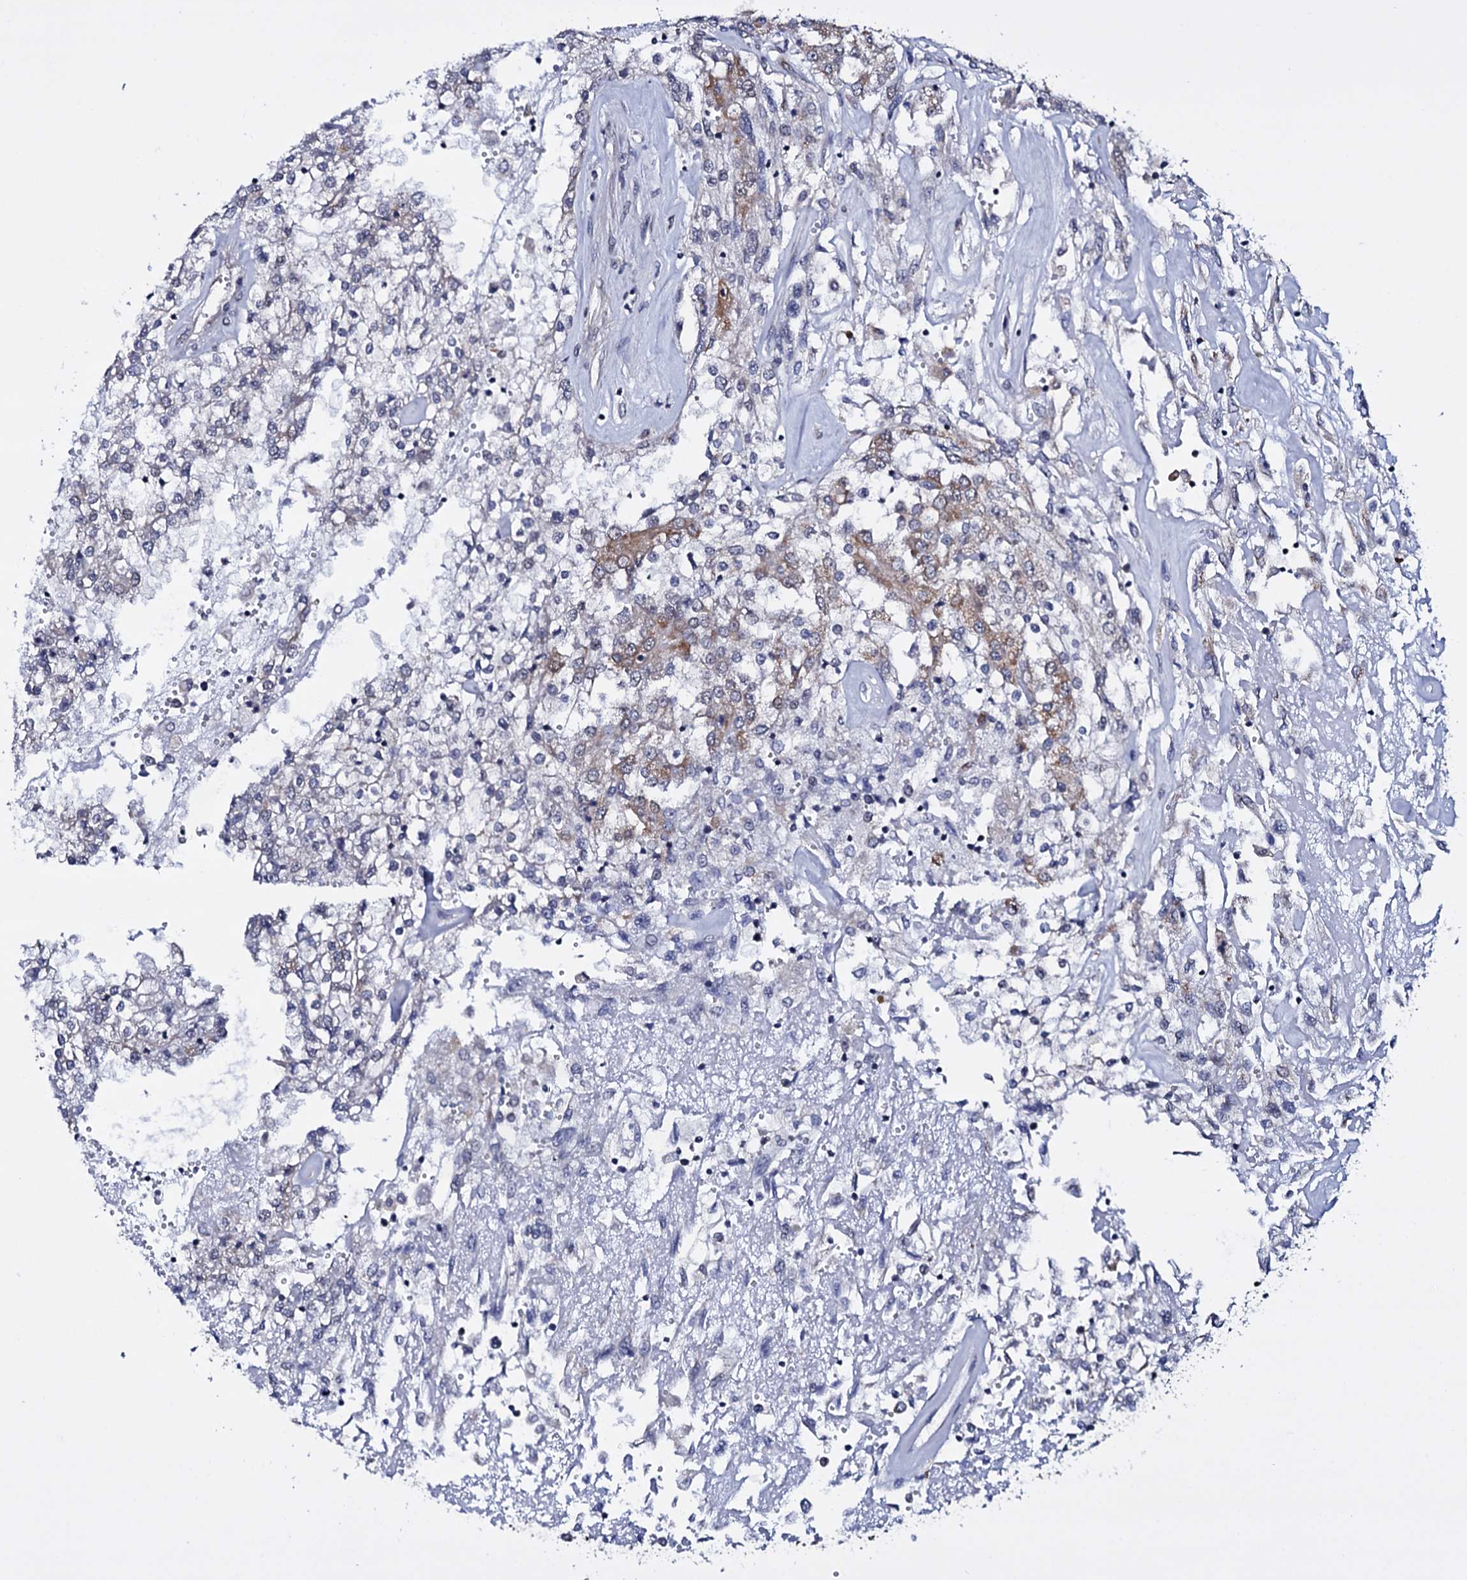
{"staining": {"intensity": "moderate", "quantity": "<25%", "location": "cytoplasmic/membranous"}, "tissue": "renal cancer", "cell_type": "Tumor cells", "image_type": "cancer", "snomed": [{"axis": "morphology", "description": "Adenocarcinoma, NOS"}, {"axis": "topography", "description": "Kidney"}], "caption": "Renal cancer tissue demonstrates moderate cytoplasmic/membranous expression in about <25% of tumor cells, visualized by immunohistochemistry. Using DAB (brown) and hematoxylin (blue) stains, captured at high magnification using brightfield microscopy.", "gene": "GAREM1", "patient": {"sex": "female", "age": 52}}